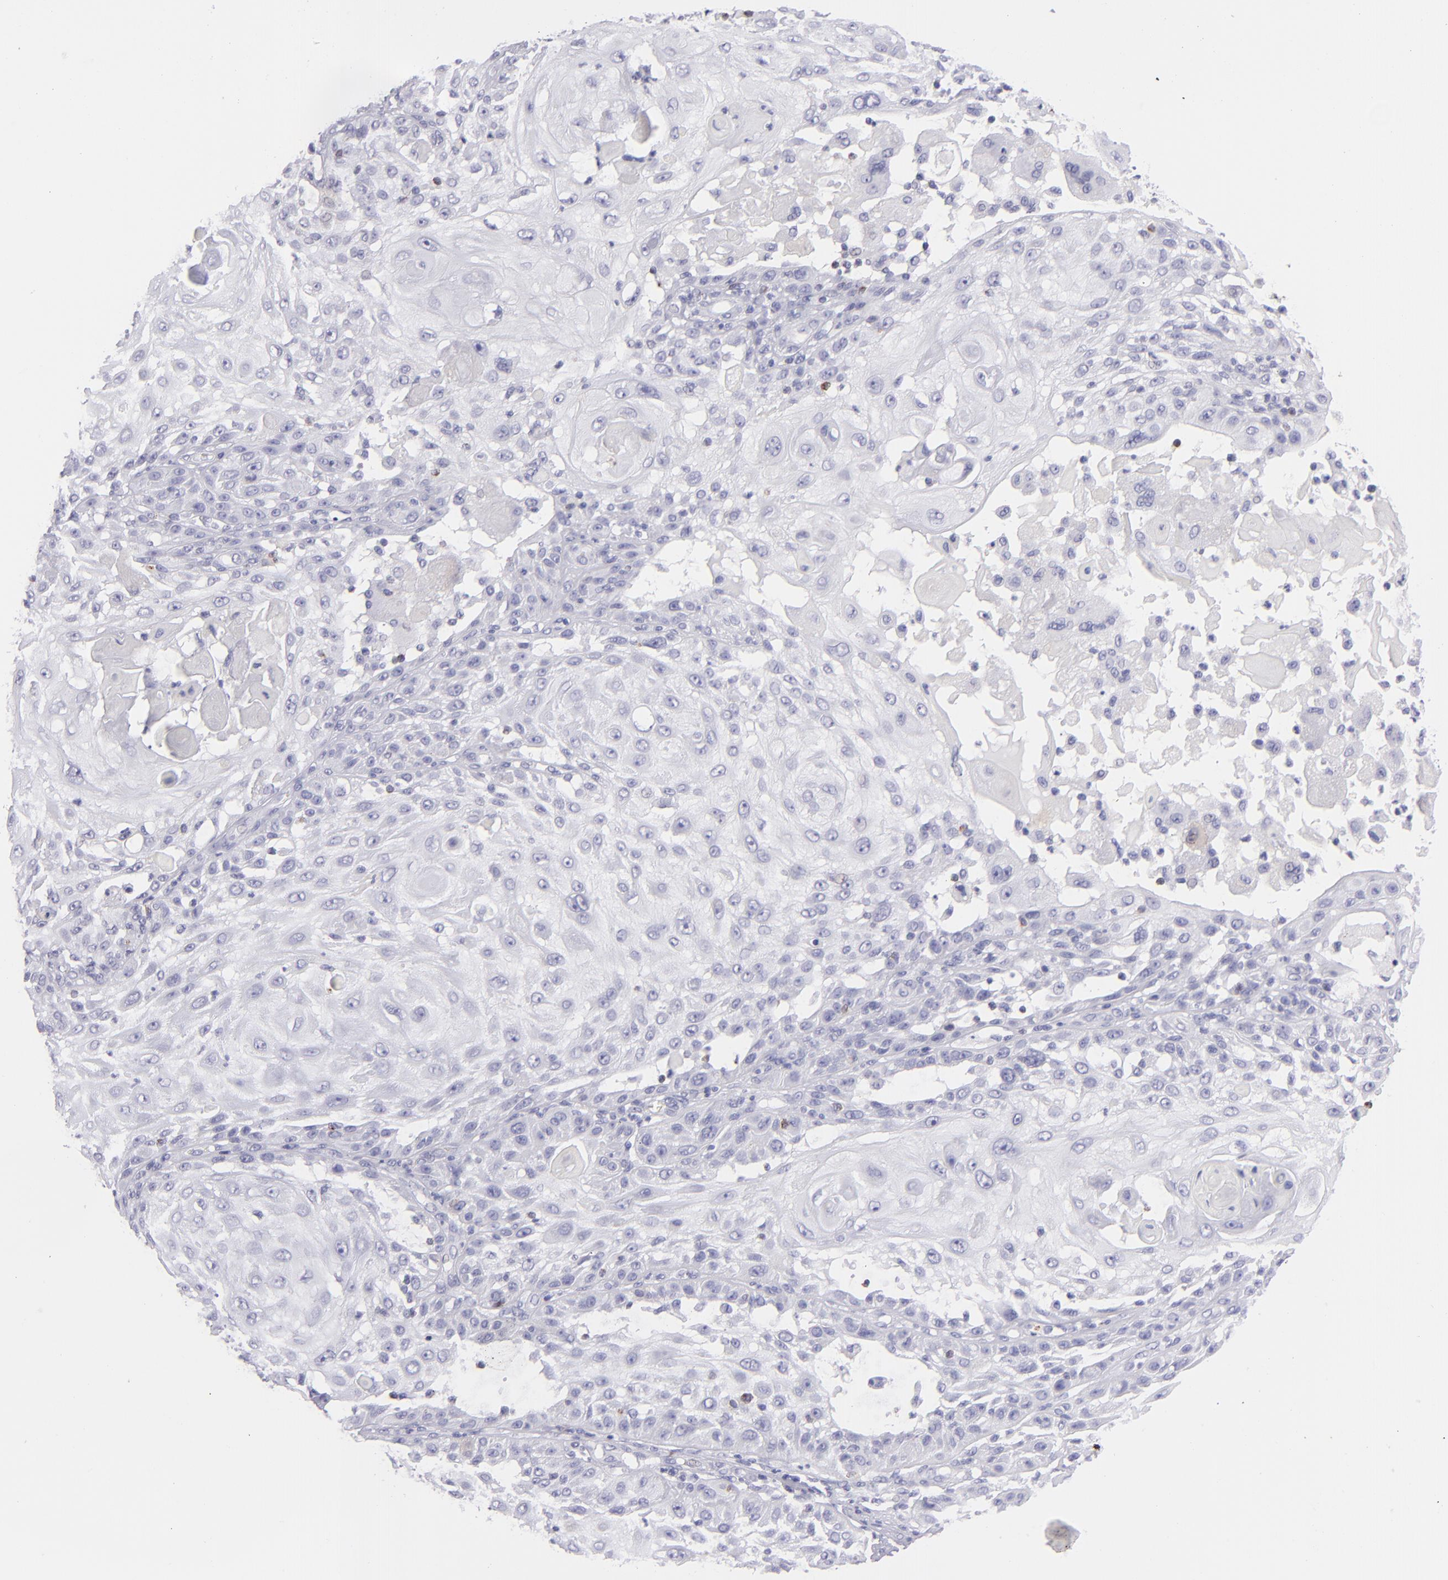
{"staining": {"intensity": "negative", "quantity": "none", "location": "none"}, "tissue": "skin cancer", "cell_type": "Tumor cells", "image_type": "cancer", "snomed": [{"axis": "morphology", "description": "Squamous cell carcinoma, NOS"}, {"axis": "topography", "description": "Skin"}], "caption": "Immunohistochemistry (IHC) histopathology image of skin squamous cell carcinoma stained for a protein (brown), which demonstrates no expression in tumor cells. (Stains: DAB immunohistochemistry with hematoxylin counter stain, Microscopy: brightfield microscopy at high magnification).", "gene": "PRF1", "patient": {"sex": "female", "age": 89}}